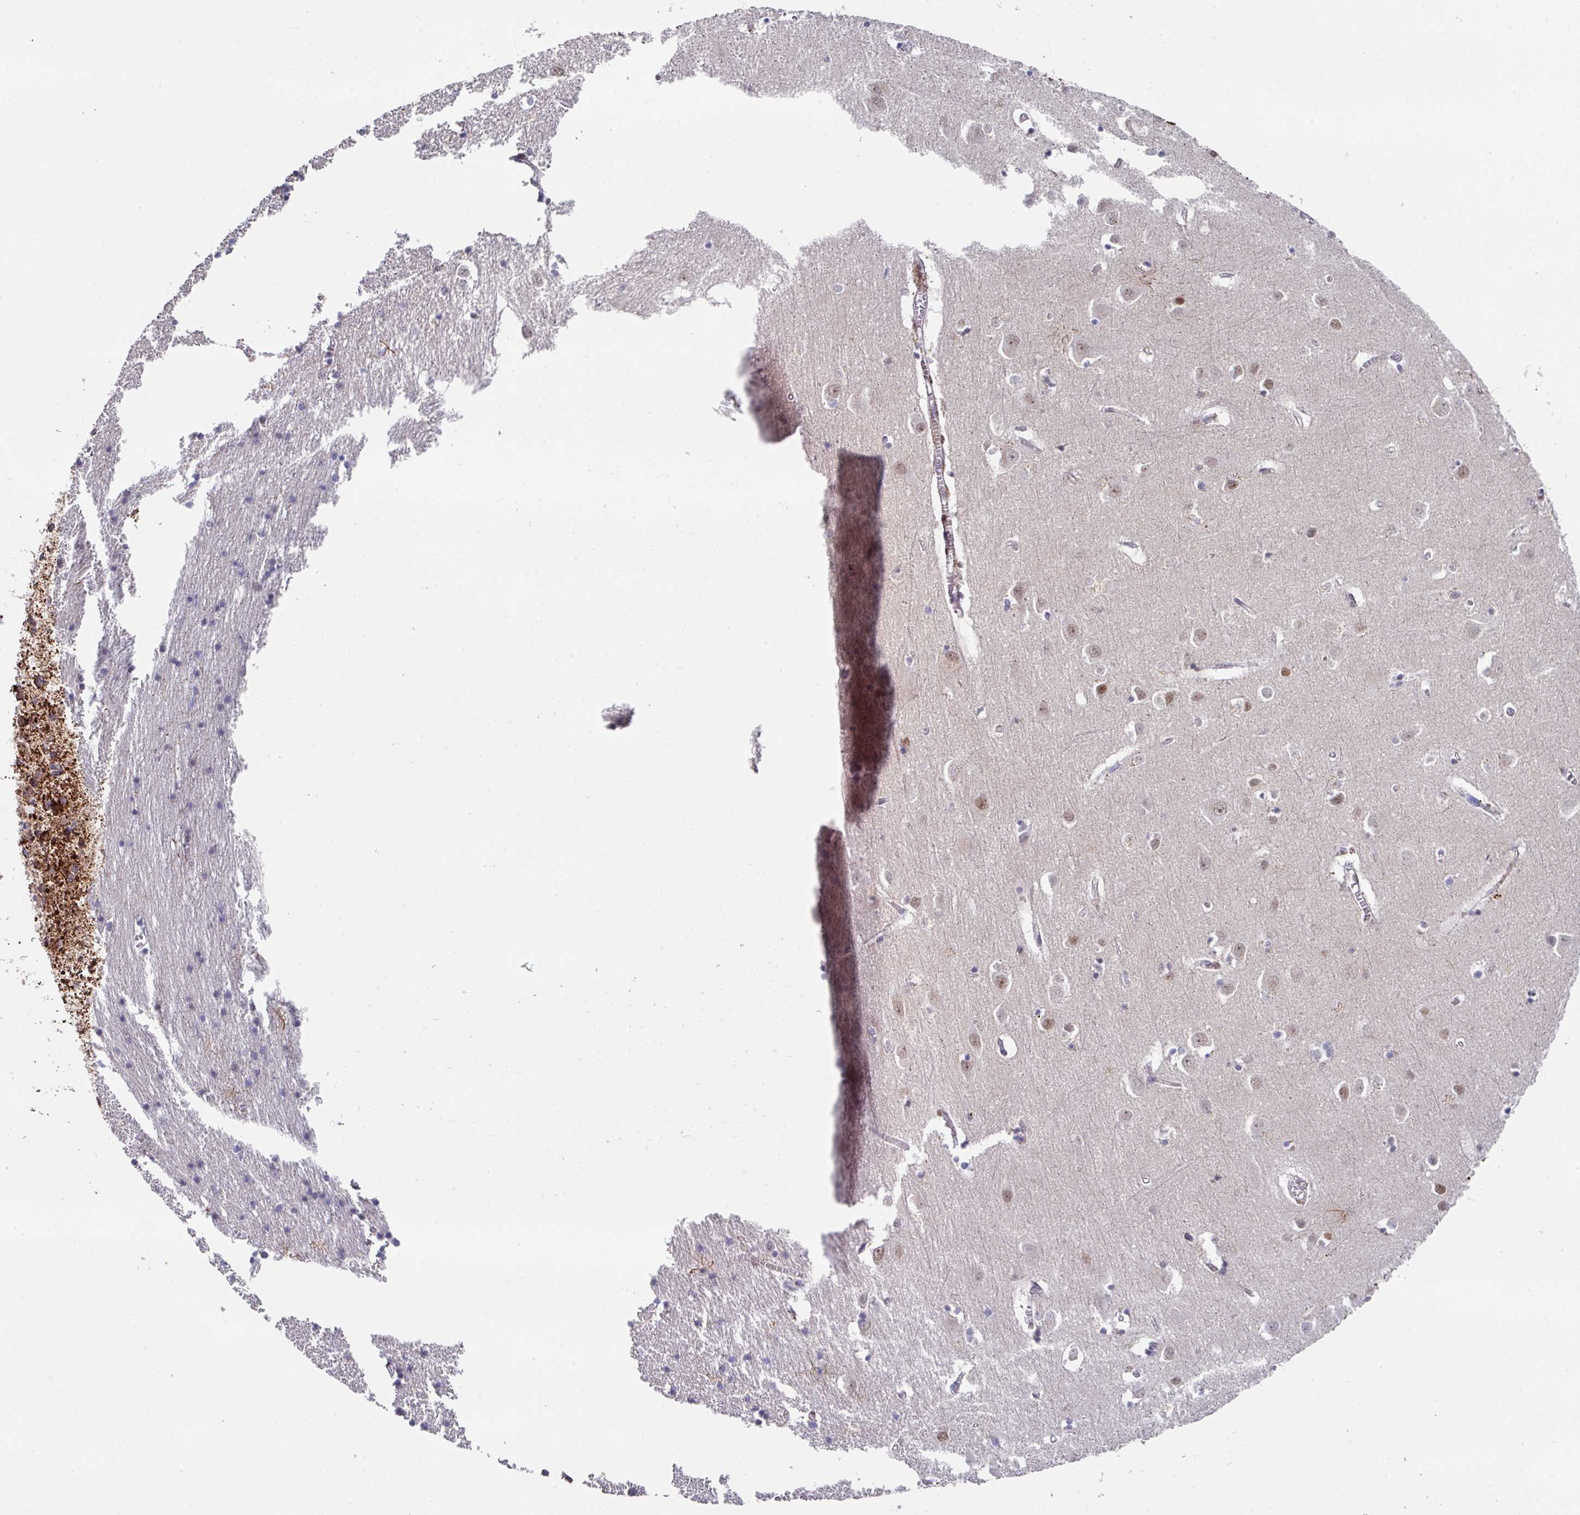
{"staining": {"intensity": "strong", "quantity": "<25%", "location": "cytoplasmic/membranous"}, "tissue": "cerebral cortex", "cell_type": "Endothelial cells", "image_type": "normal", "snomed": [{"axis": "morphology", "description": "Normal tissue, NOS"}, {"axis": "topography", "description": "Cerebral cortex"}], "caption": "Strong cytoplasmic/membranous protein positivity is seen in about <25% of endothelial cells in cerebral cortex. (DAB (3,3'-diaminobenzidine) IHC with brightfield microscopy, high magnification).", "gene": "CBX7", "patient": {"sex": "male", "age": 70}}